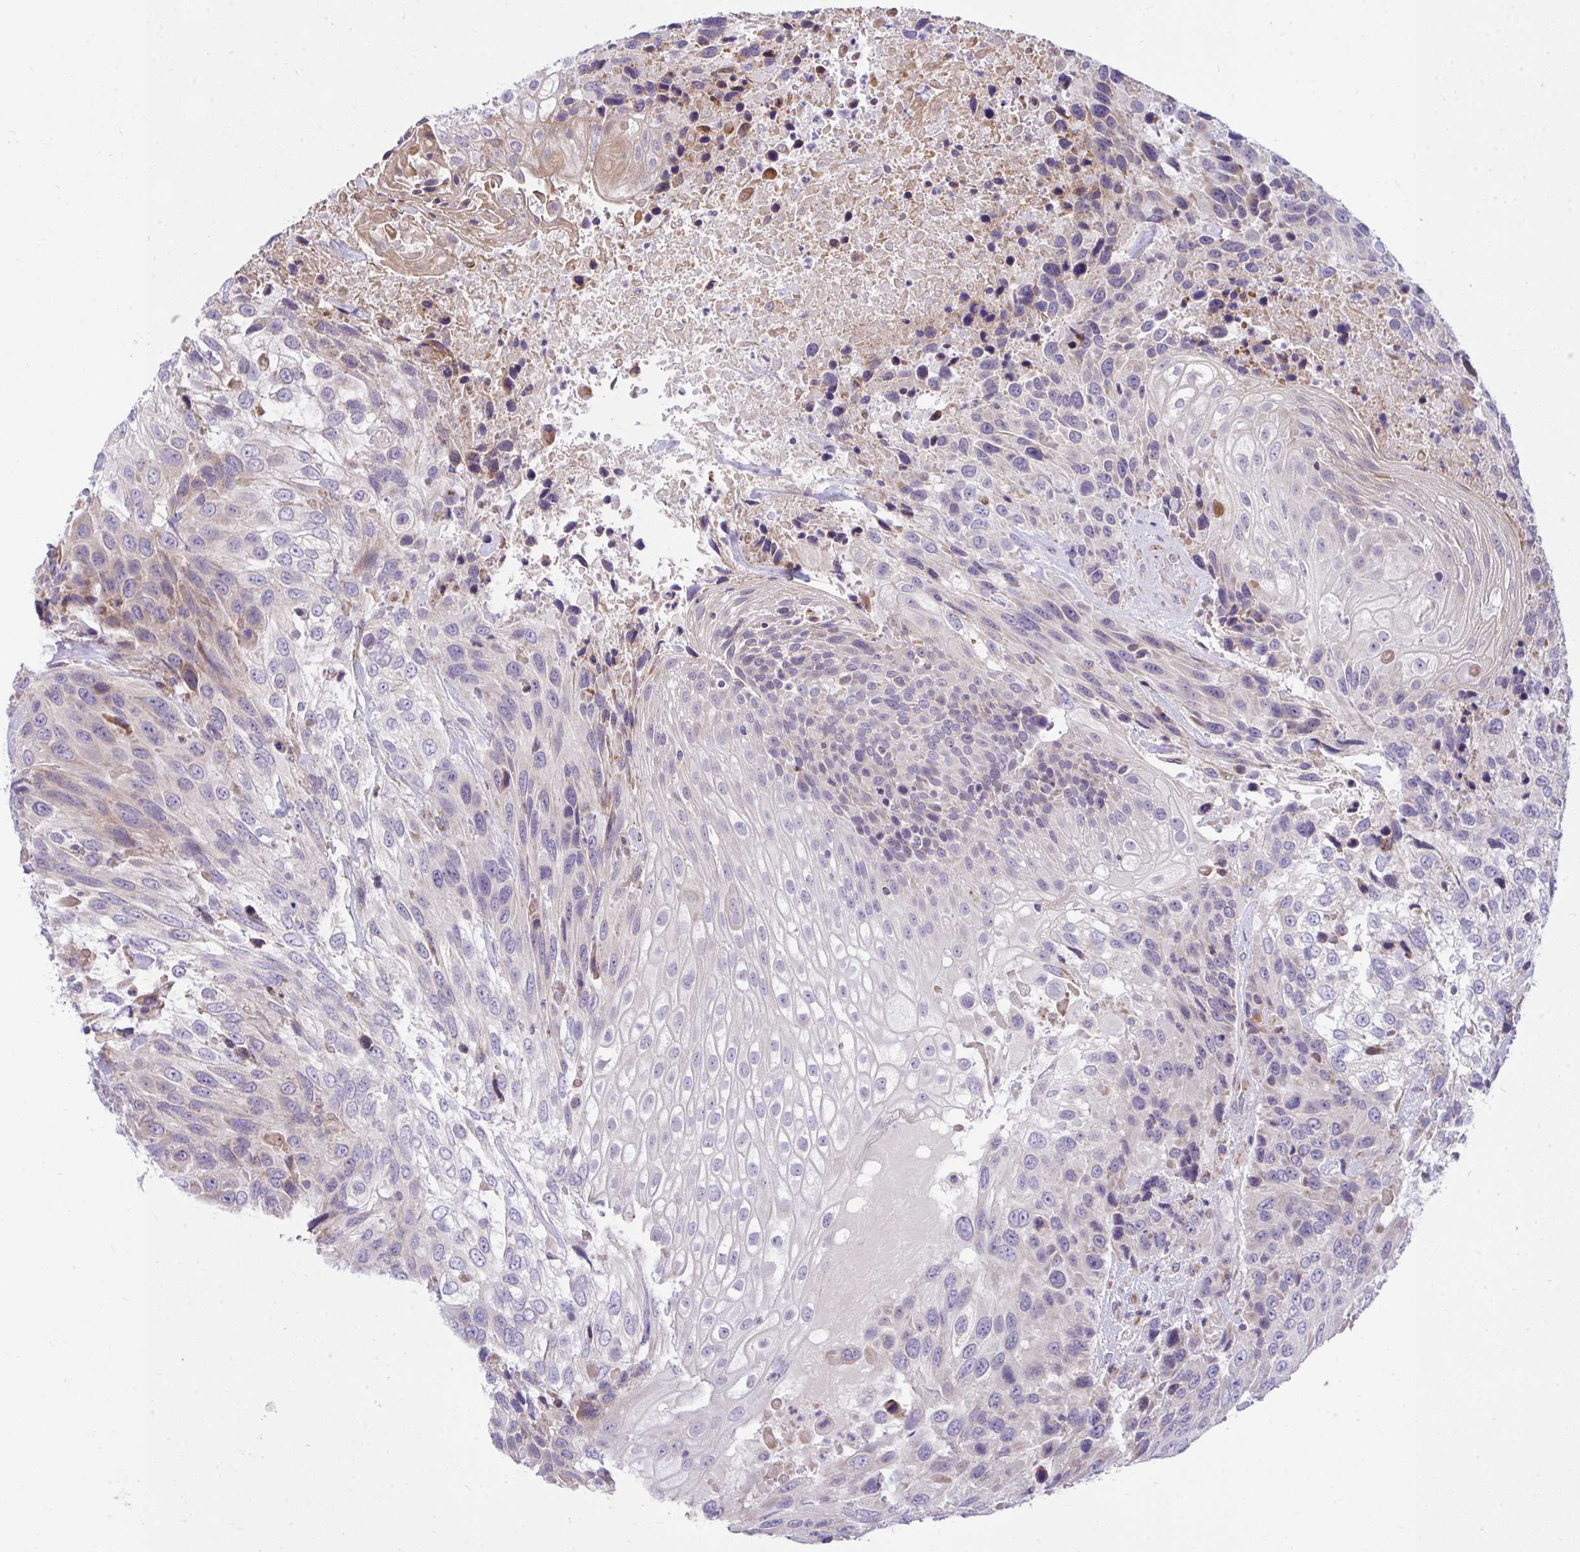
{"staining": {"intensity": "negative", "quantity": "none", "location": "none"}, "tissue": "urothelial cancer", "cell_type": "Tumor cells", "image_type": "cancer", "snomed": [{"axis": "morphology", "description": "Urothelial carcinoma, High grade"}, {"axis": "topography", "description": "Urinary bladder"}], "caption": "Urothelial carcinoma (high-grade) was stained to show a protein in brown. There is no significant expression in tumor cells.", "gene": "CEP63", "patient": {"sex": "female", "age": 70}}